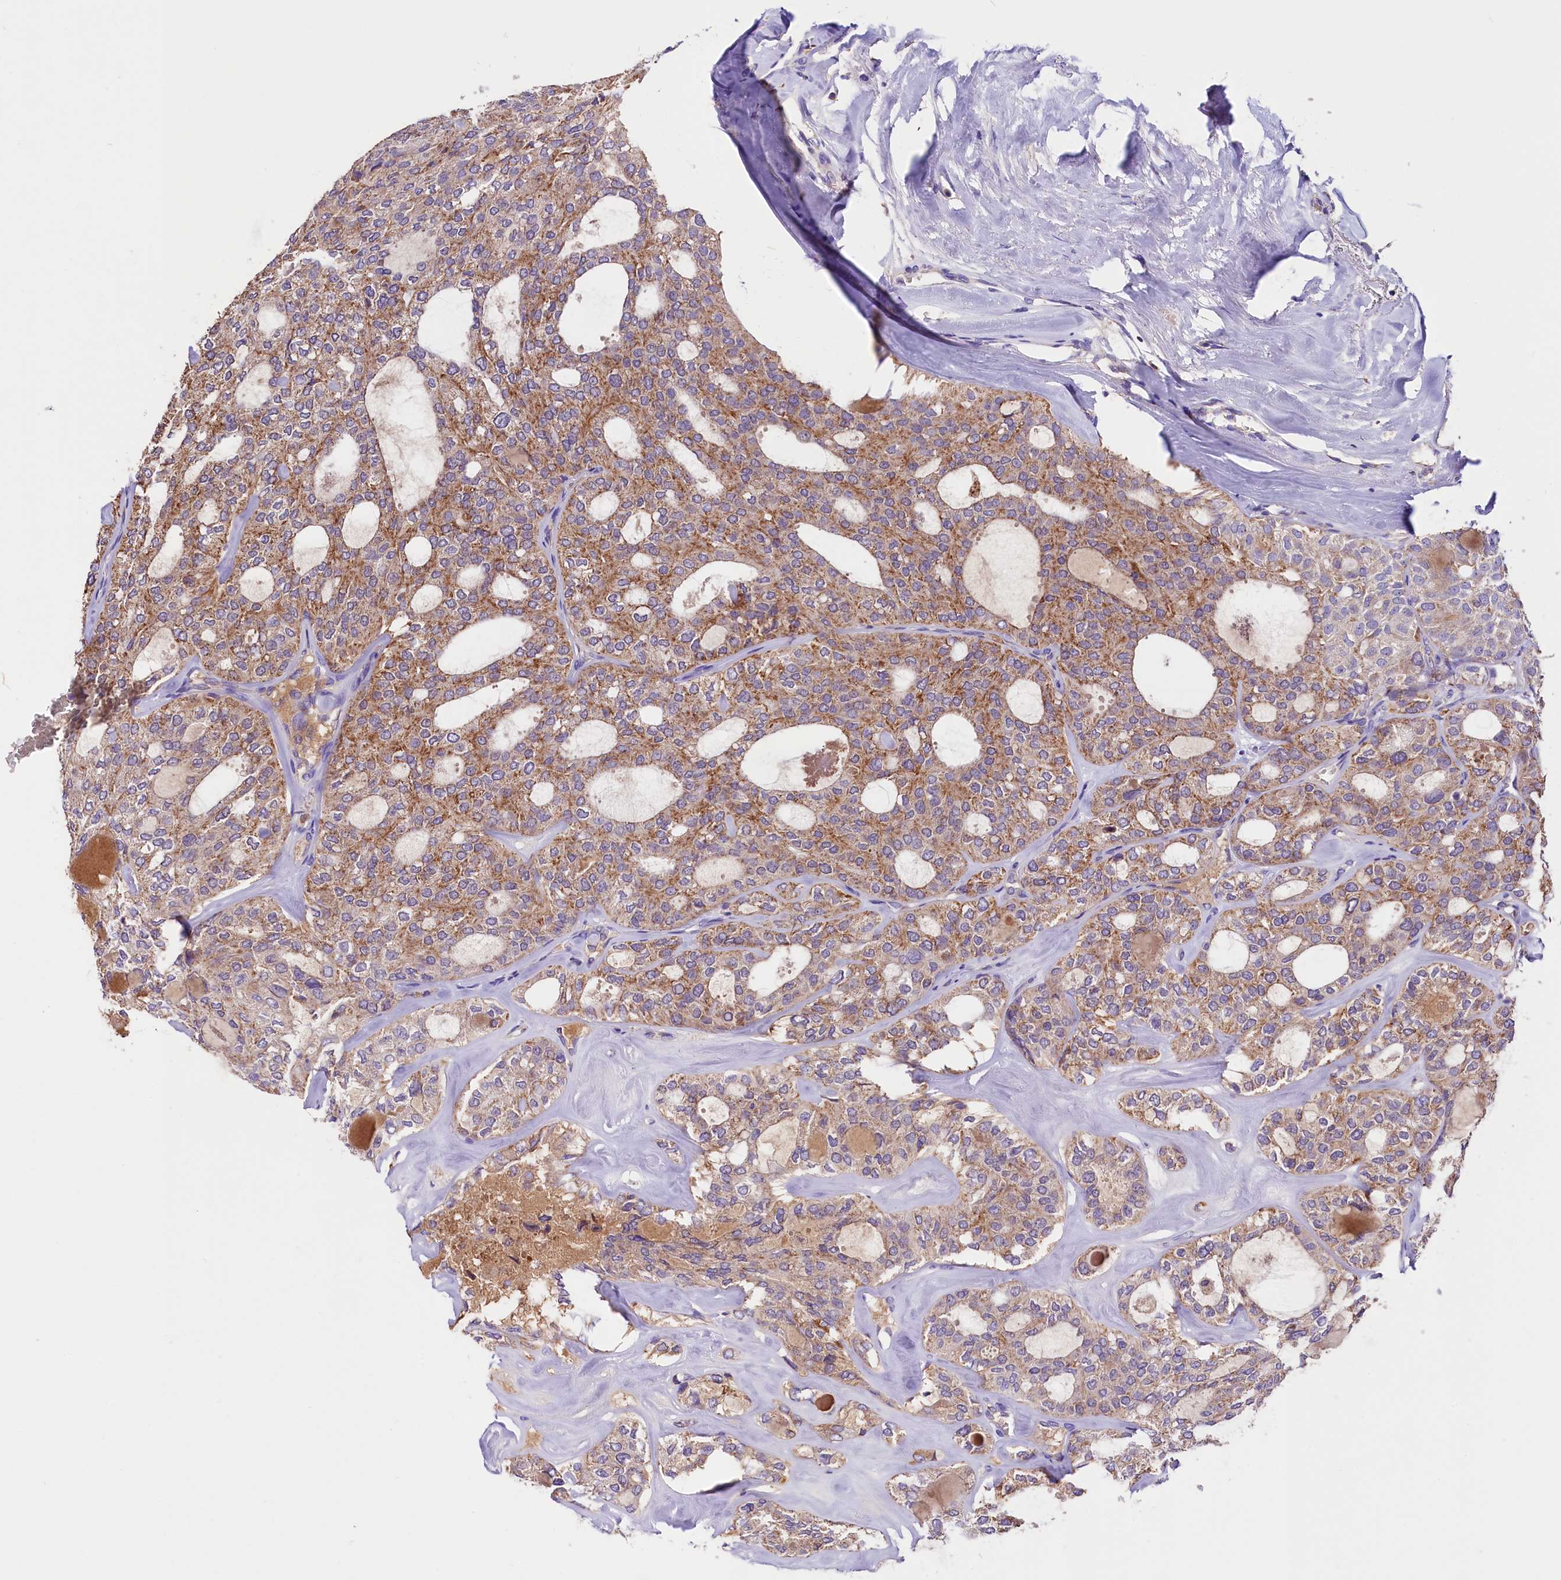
{"staining": {"intensity": "moderate", "quantity": ">75%", "location": "cytoplasmic/membranous"}, "tissue": "thyroid cancer", "cell_type": "Tumor cells", "image_type": "cancer", "snomed": [{"axis": "morphology", "description": "Follicular adenoma carcinoma, NOS"}, {"axis": "topography", "description": "Thyroid gland"}], "caption": "Moderate cytoplasmic/membranous protein positivity is seen in approximately >75% of tumor cells in thyroid follicular adenoma carcinoma.", "gene": "SIX5", "patient": {"sex": "male", "age": 75}}